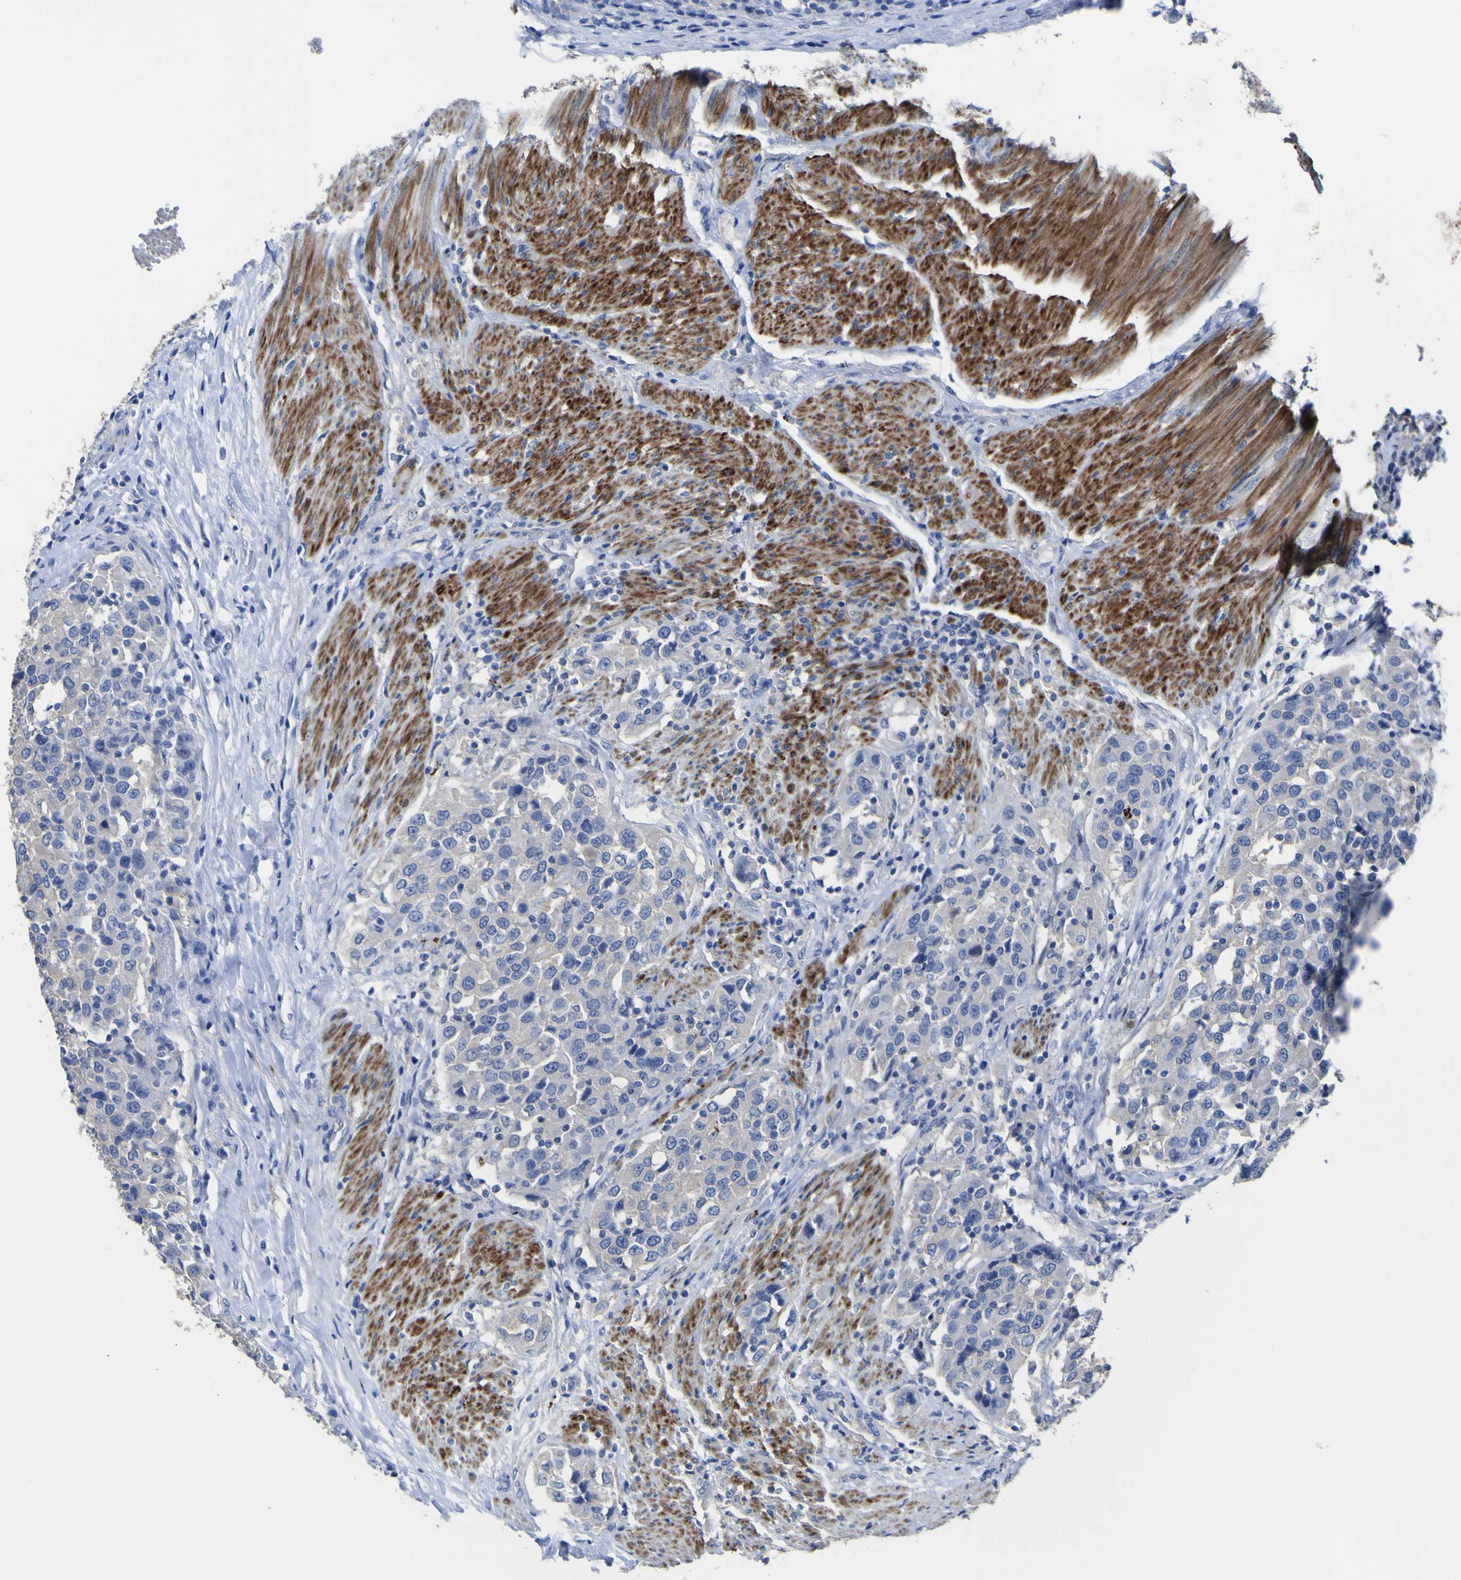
{"staining": {"intensity": "negative", "quantity": "none", "location": "none"}, "tissue": "urothelial cancer", "cell_type": "Tumor cells", "image_type": "cancer", "snomed": [{"axis": "morphology", "description": "Urothelial carcinoma, High grade"}, {"axis": "topography", "description": "Urinary bladder"}], "caption": "High-grade urothelial carcinoma stained for a protein using immunohistochemistry reveals no expression tumor cells.", "gene": "AGO4", "patient": {"sex": "female", "age": 80}}